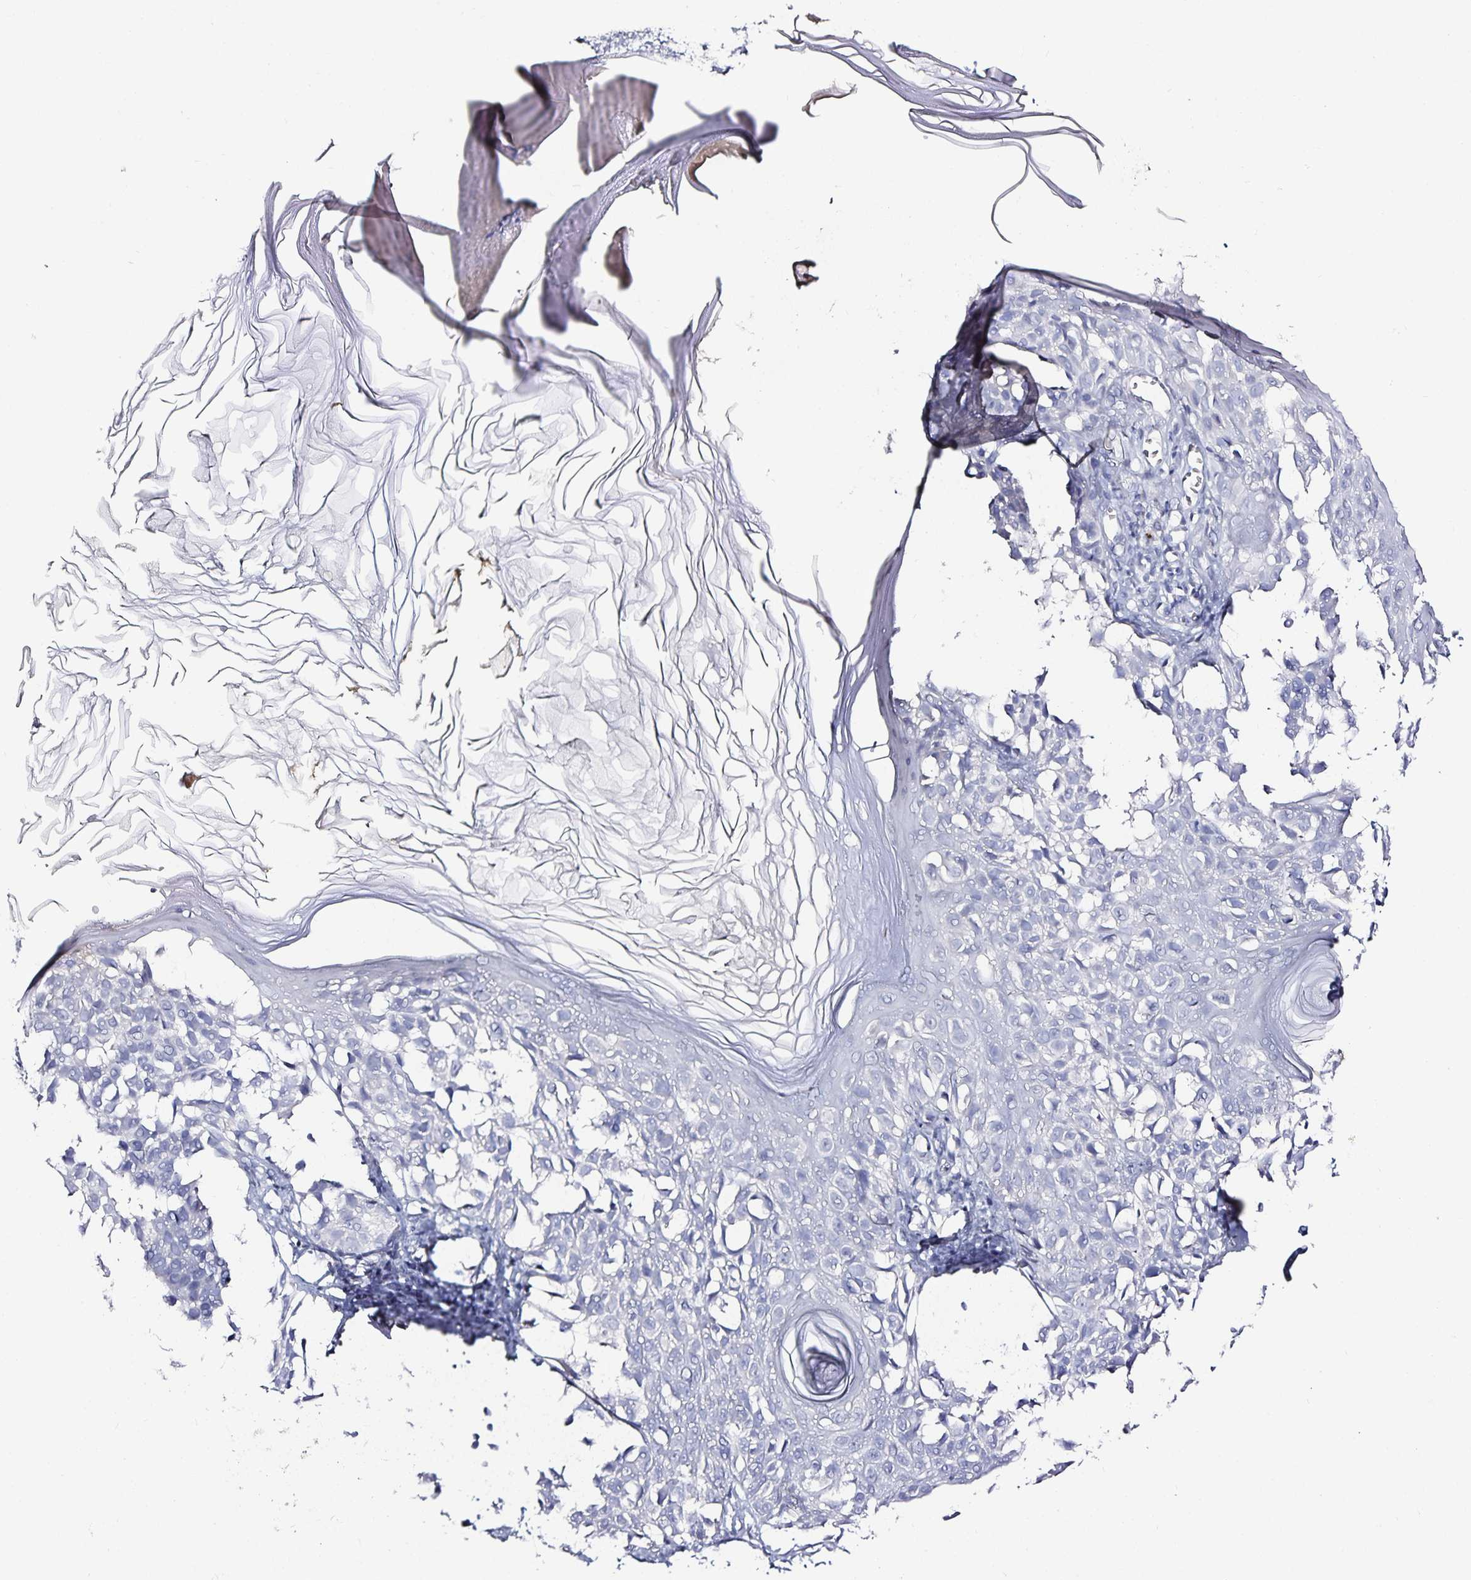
{"staining": {"intensity": "negative", "quantity": "none", "location": "none"}, "tissue": "melanoma", "cell_type": "Tumor cells", "image_type": "cancer", "snomed": [{"axis": "morphology", "description": "Malignant melanoma, NOS"}, {"axis": "topography", "description": "Skin"}], "caption": "Protein analysis of malignant melanoma displays no significant expression in tumor cells.", "gene": "TTR", "patient": {"sex": "male", "age": 73}}